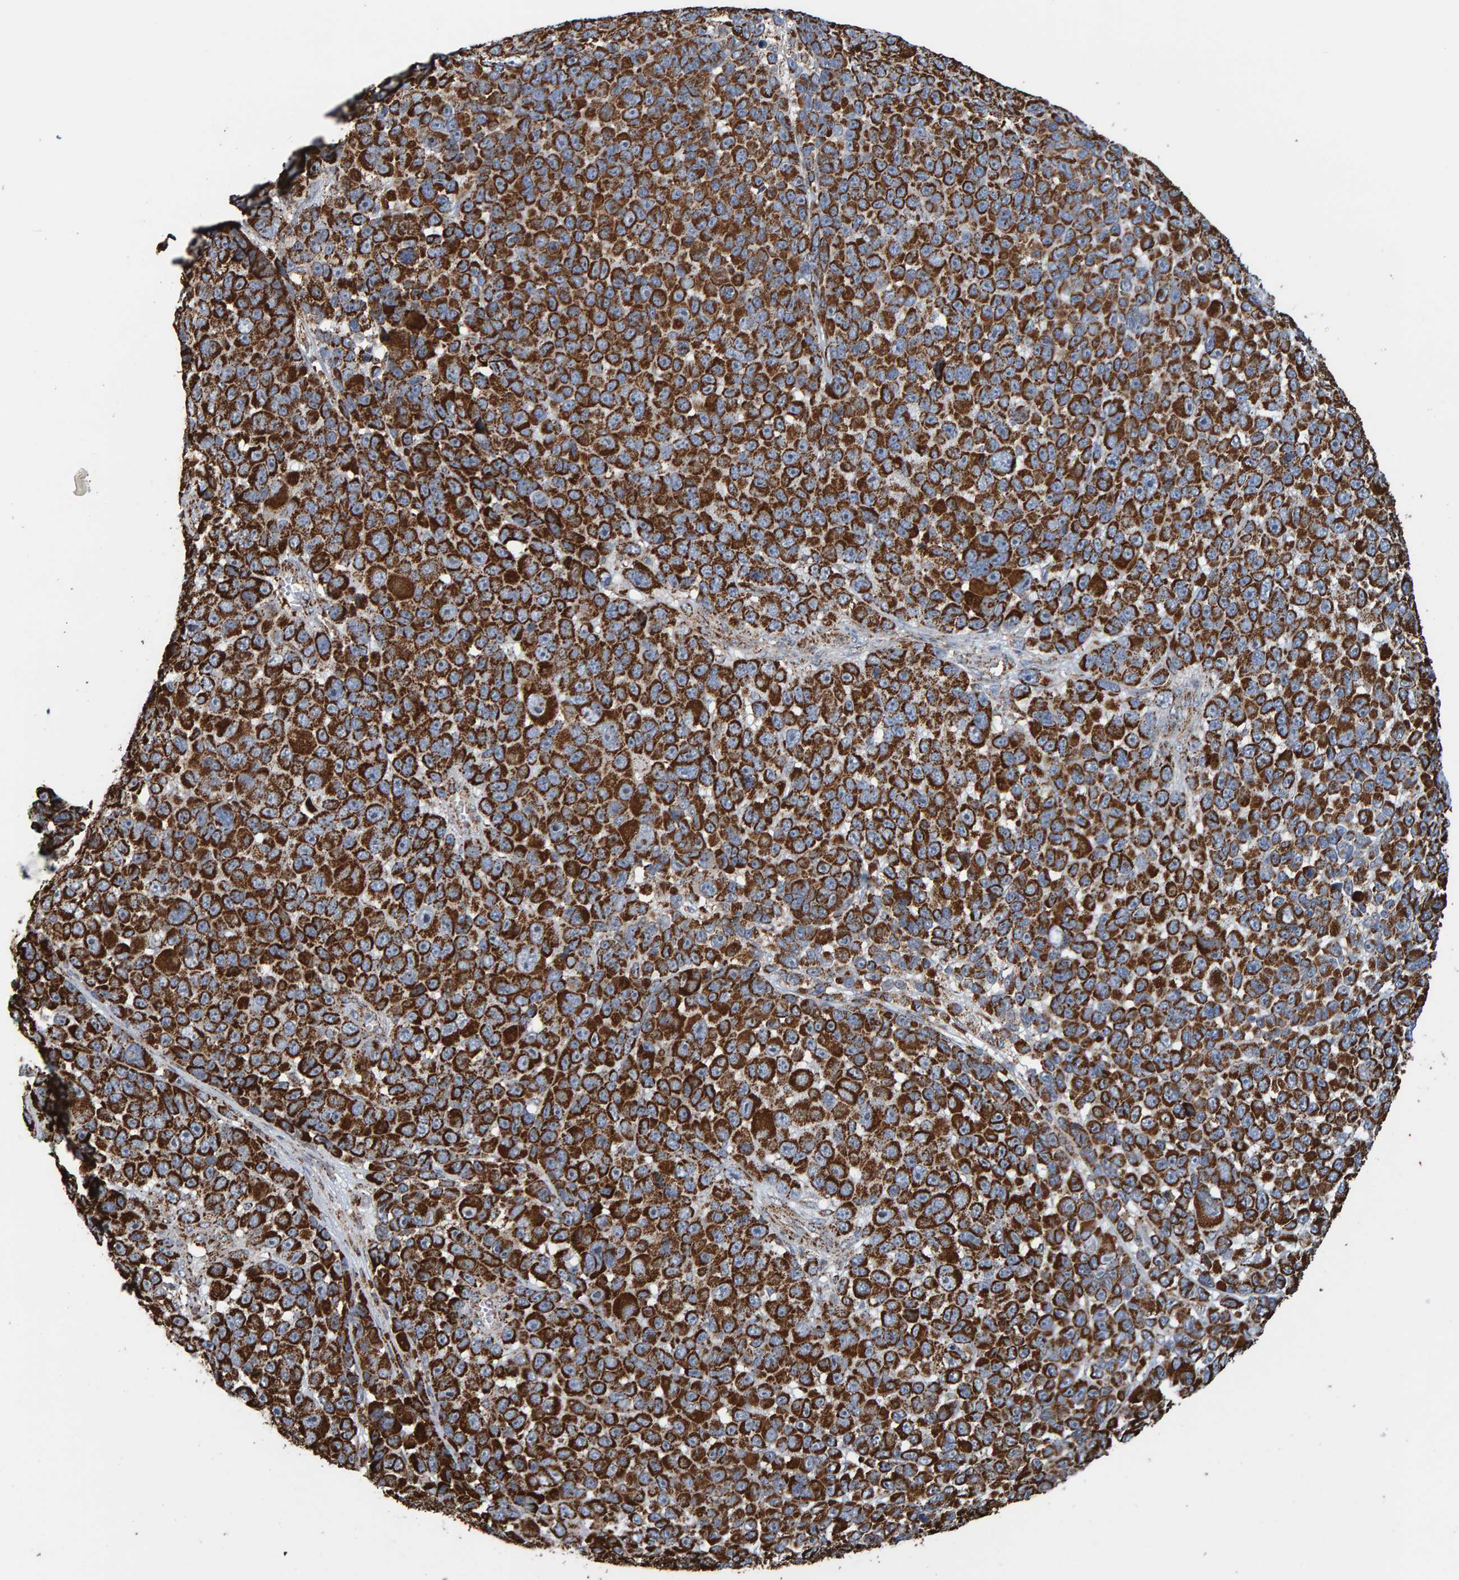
{"staining": {"intensity": "strong", "quantity": ">75%", "location": "cytoplasmic/membranous"}, "tissue": "melanoma", "cell_type": "Tumor cells", "image_type": "cancer", "snomed": [{"axis": "morphology", "description": "Malignant melanoma, NOS"}, {"axis": "topography", "description": "Skin"}], "caption": "Tumor cells exhibit high levels of strong cytoplasmic/membranous staining in about >75% of cells in melanoma. (brown staining indicates protein expression, while blue staining denotes nuclei).", "gene": "MRPL45", "patient": {"sex": "male", "age": 53}}